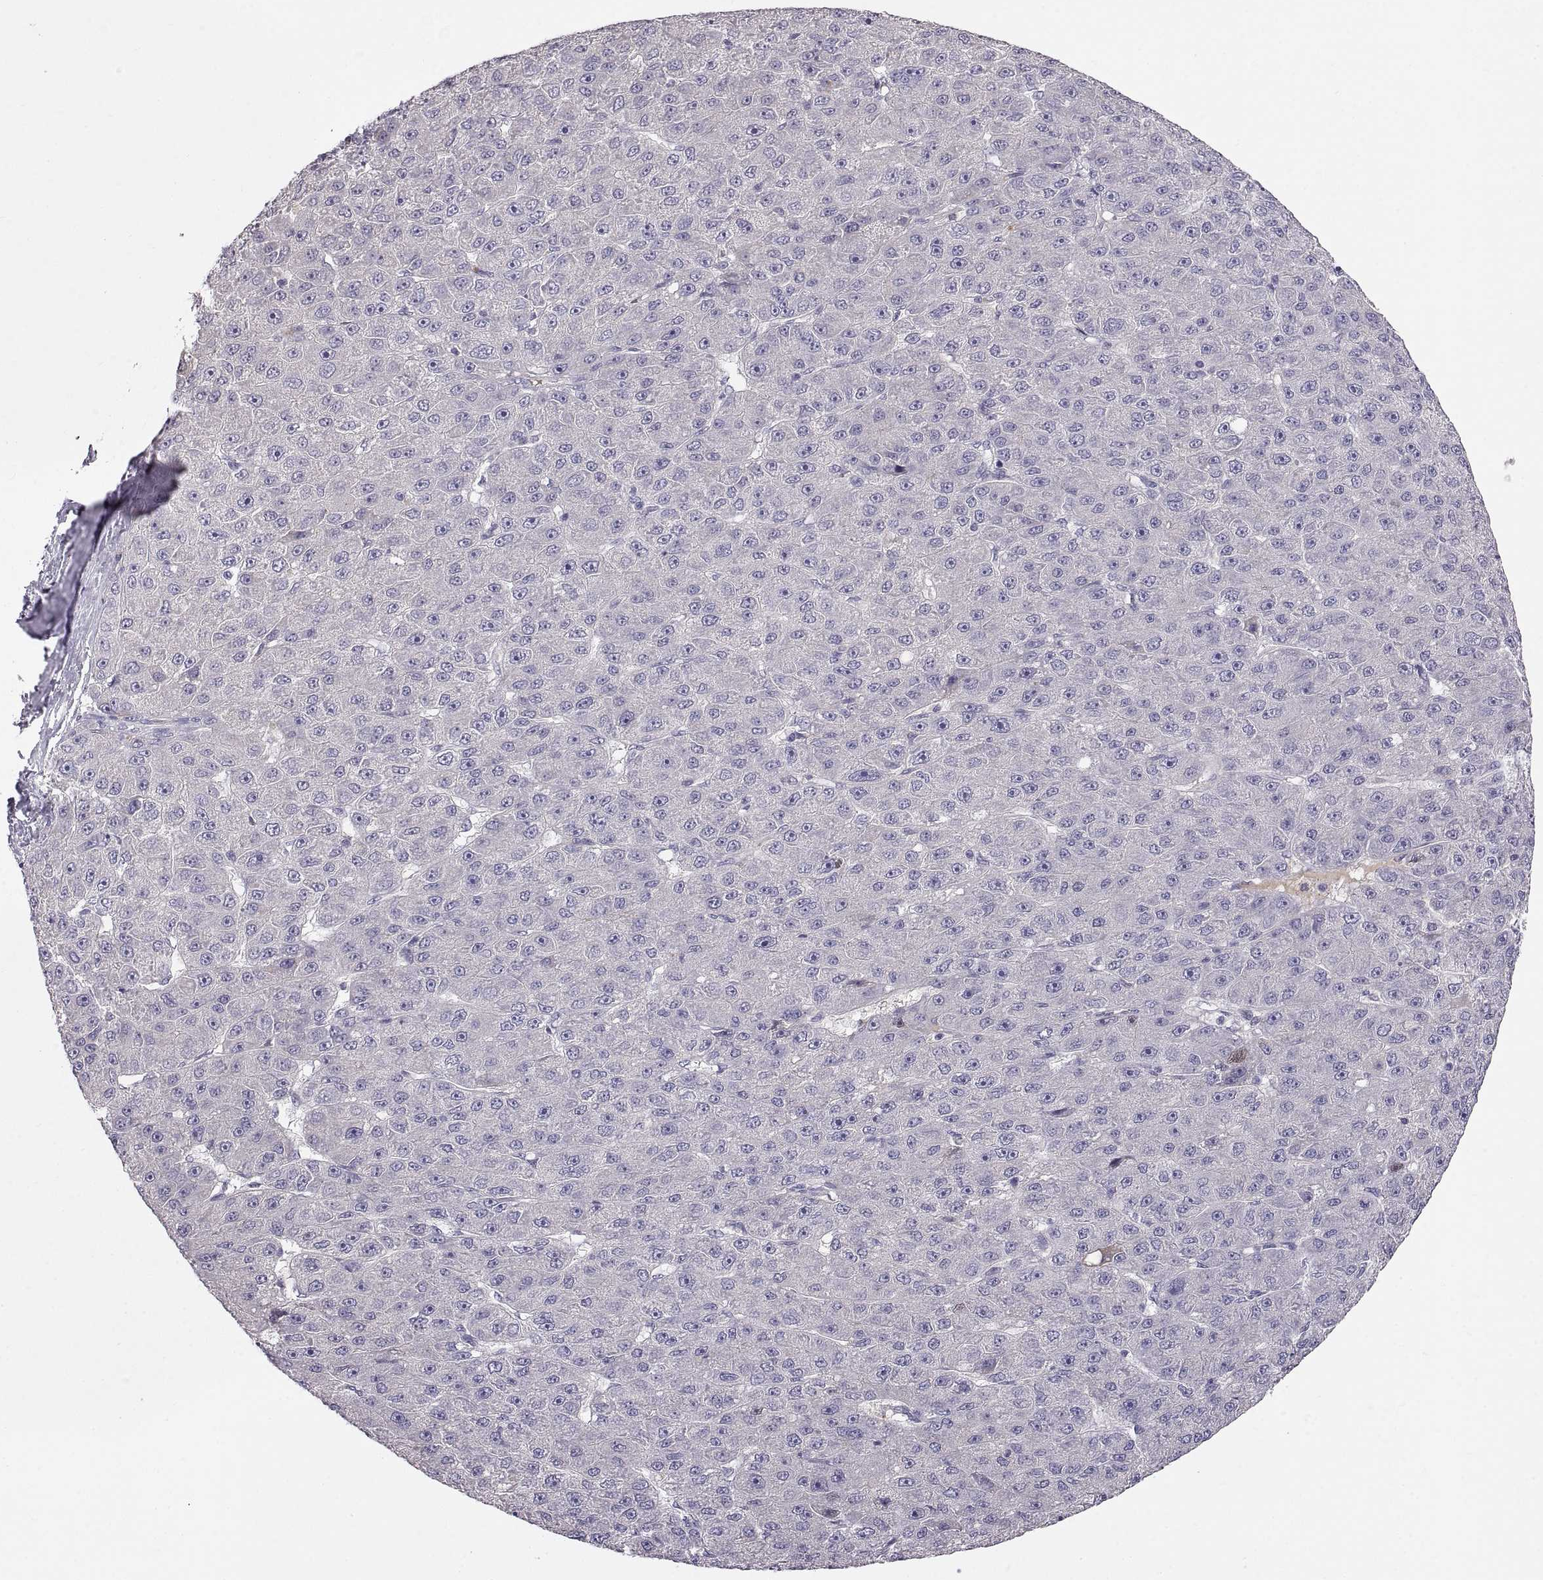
{"staining": {"intensity": "negative", "quantity": "none", "location": "none"}, "tissue": "liver cancer", "cell_type": "Tumor cells", "image_type": "cancer", "snomed": [{"axis": "morphology", "description": "Carcinoma, Hepatocellular, NOS"}, {"axis": "topography", "description": "Liver"}], "caption": "A high-resolution image shows immunohistochemistry (IHC) staining of liver cancer, which exhibits no significant expression in tumor cells.", "gene": "ADAM32", "patient": {"sex": "male", "age": 67}}